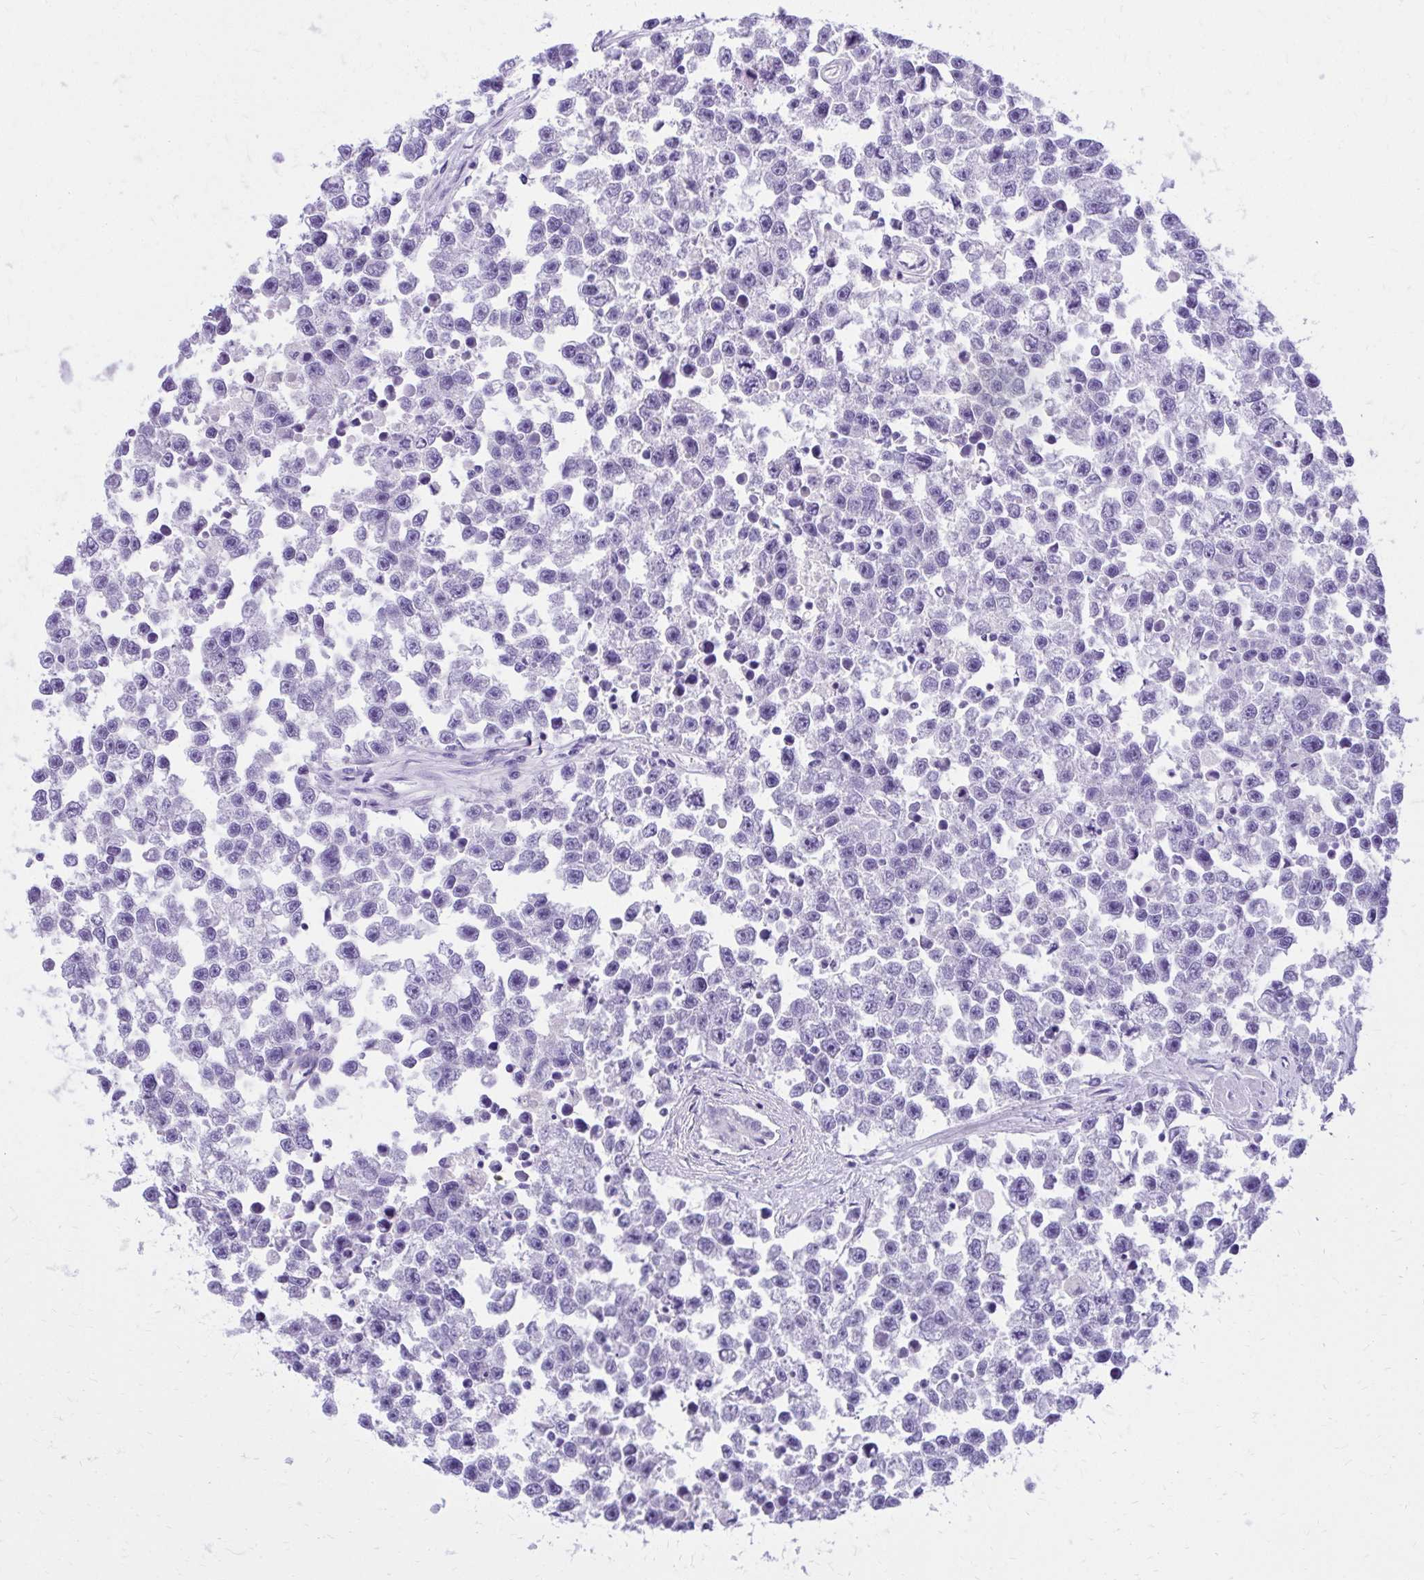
{"staining": {"intensity": "negative", "quantity": "none", "location": "none"}, "tissue": "testis cancer", "cell_type": "Tumor cells", "image_type": "cancer", "snomed": [{"axis": "morphology", "description": "Seminoma, NOS"}, {"axis": "topography", "description": "Testis"}], "caption": "Testis cancer (seminoma) was stained to show a protein in brown. There is no significant staining in tumor cells.", "gene": "PELI3", "patient": {"sex": "male", "age": 26}}